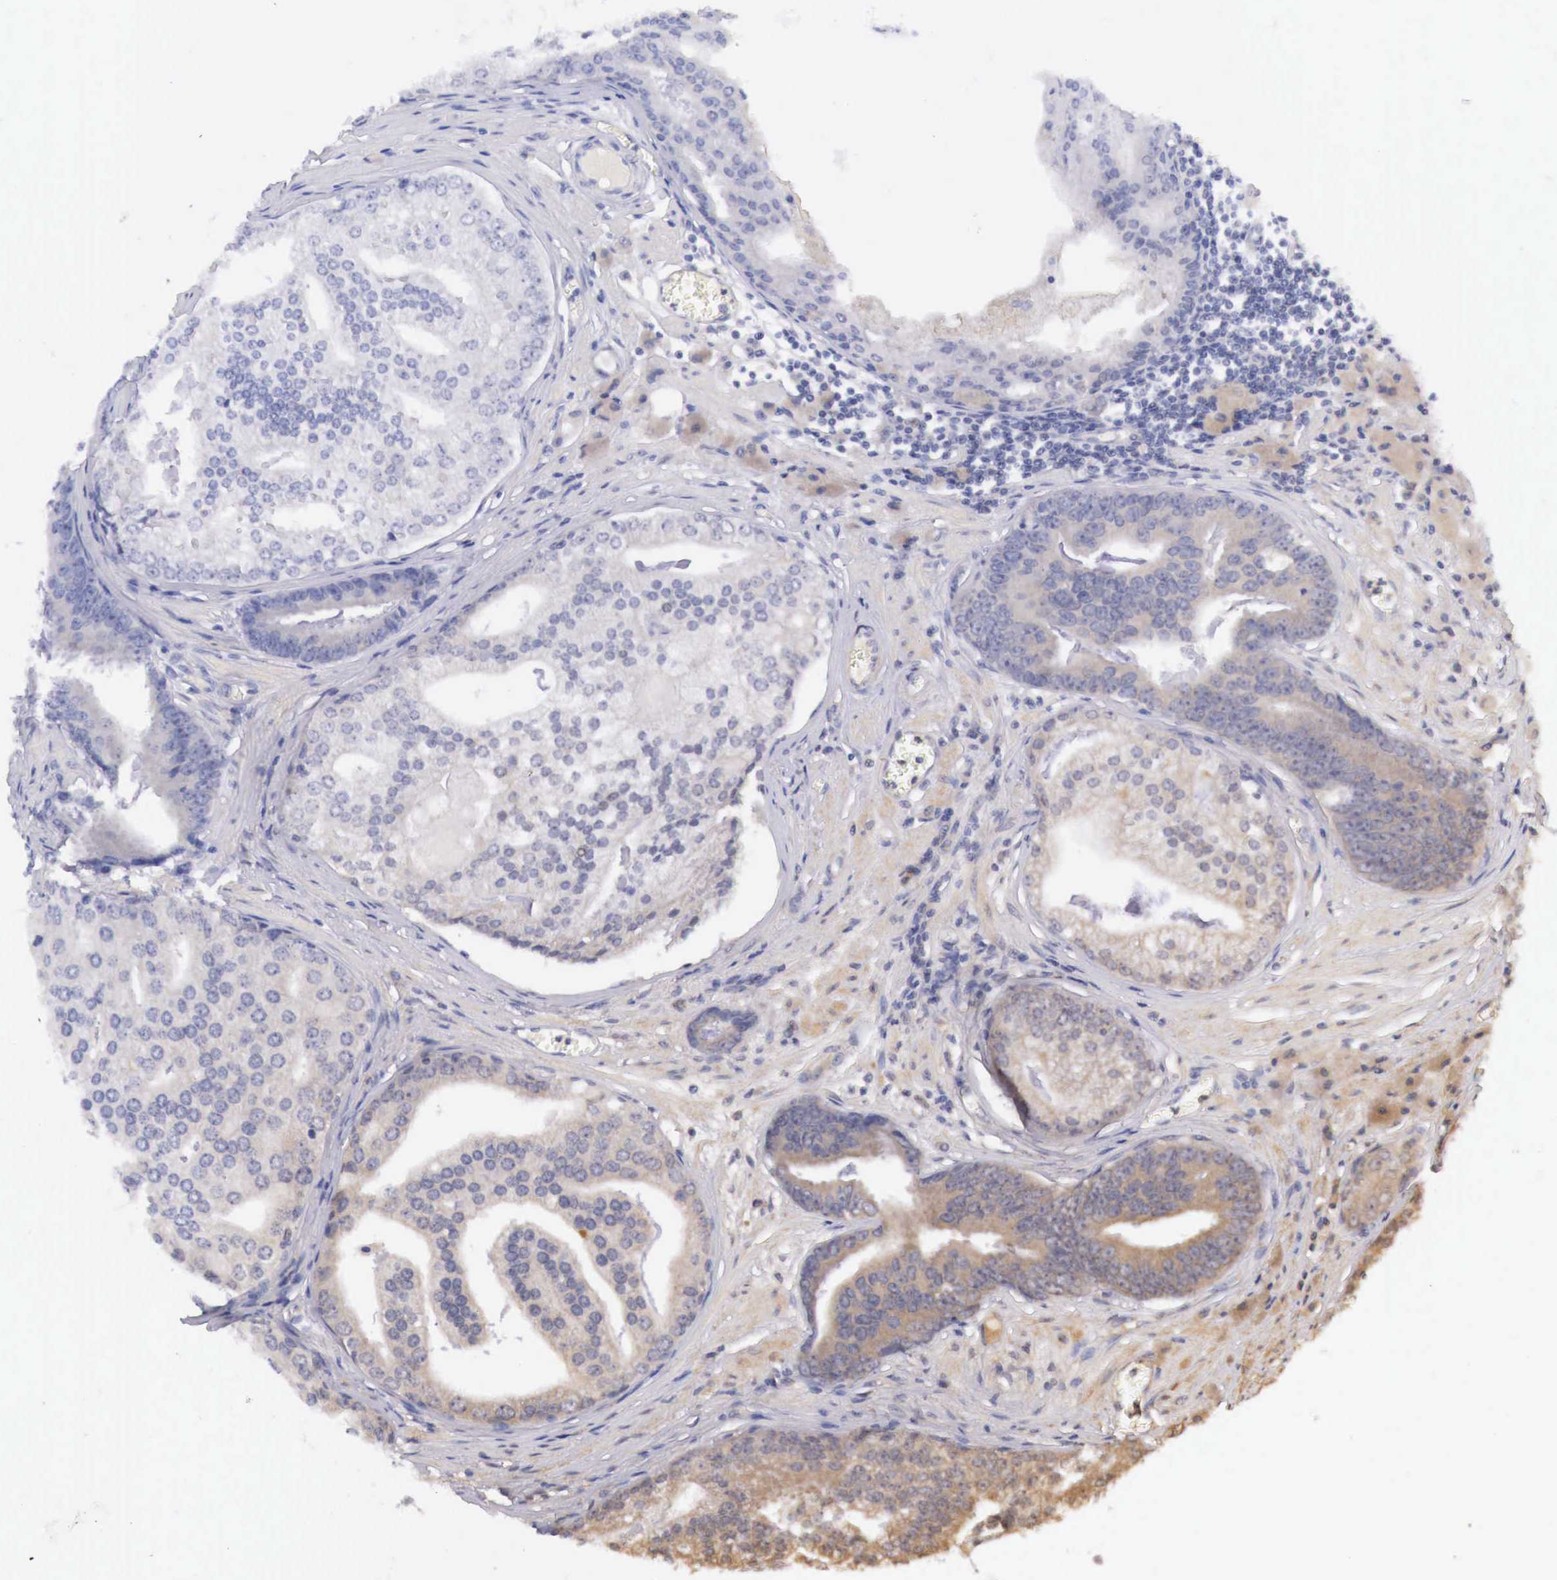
{"staining": {"intensity": "weak", "quantity": "25%-75%", "location": "cytoplasmic/membranous"}, "tissue": "prostate cancer", "cell_type": "Tumor cells", "image_type": "cancer", "snomed": [{"axis": "morphology", "description": "Adenocarcinoma, High grade"}, {"axis": "topography", "description": "Prostate"}], "caption": "IHC histopathology image of prostate cancer (high-grade adenocarcinoma) stained for a protein (brown), which reveals low levels of weak cytoplasmic/membranous staining in approximately 25%-75% of tumor cells.", "gene": "BCL6", "patient": {"sex": "male", "age": 56}}